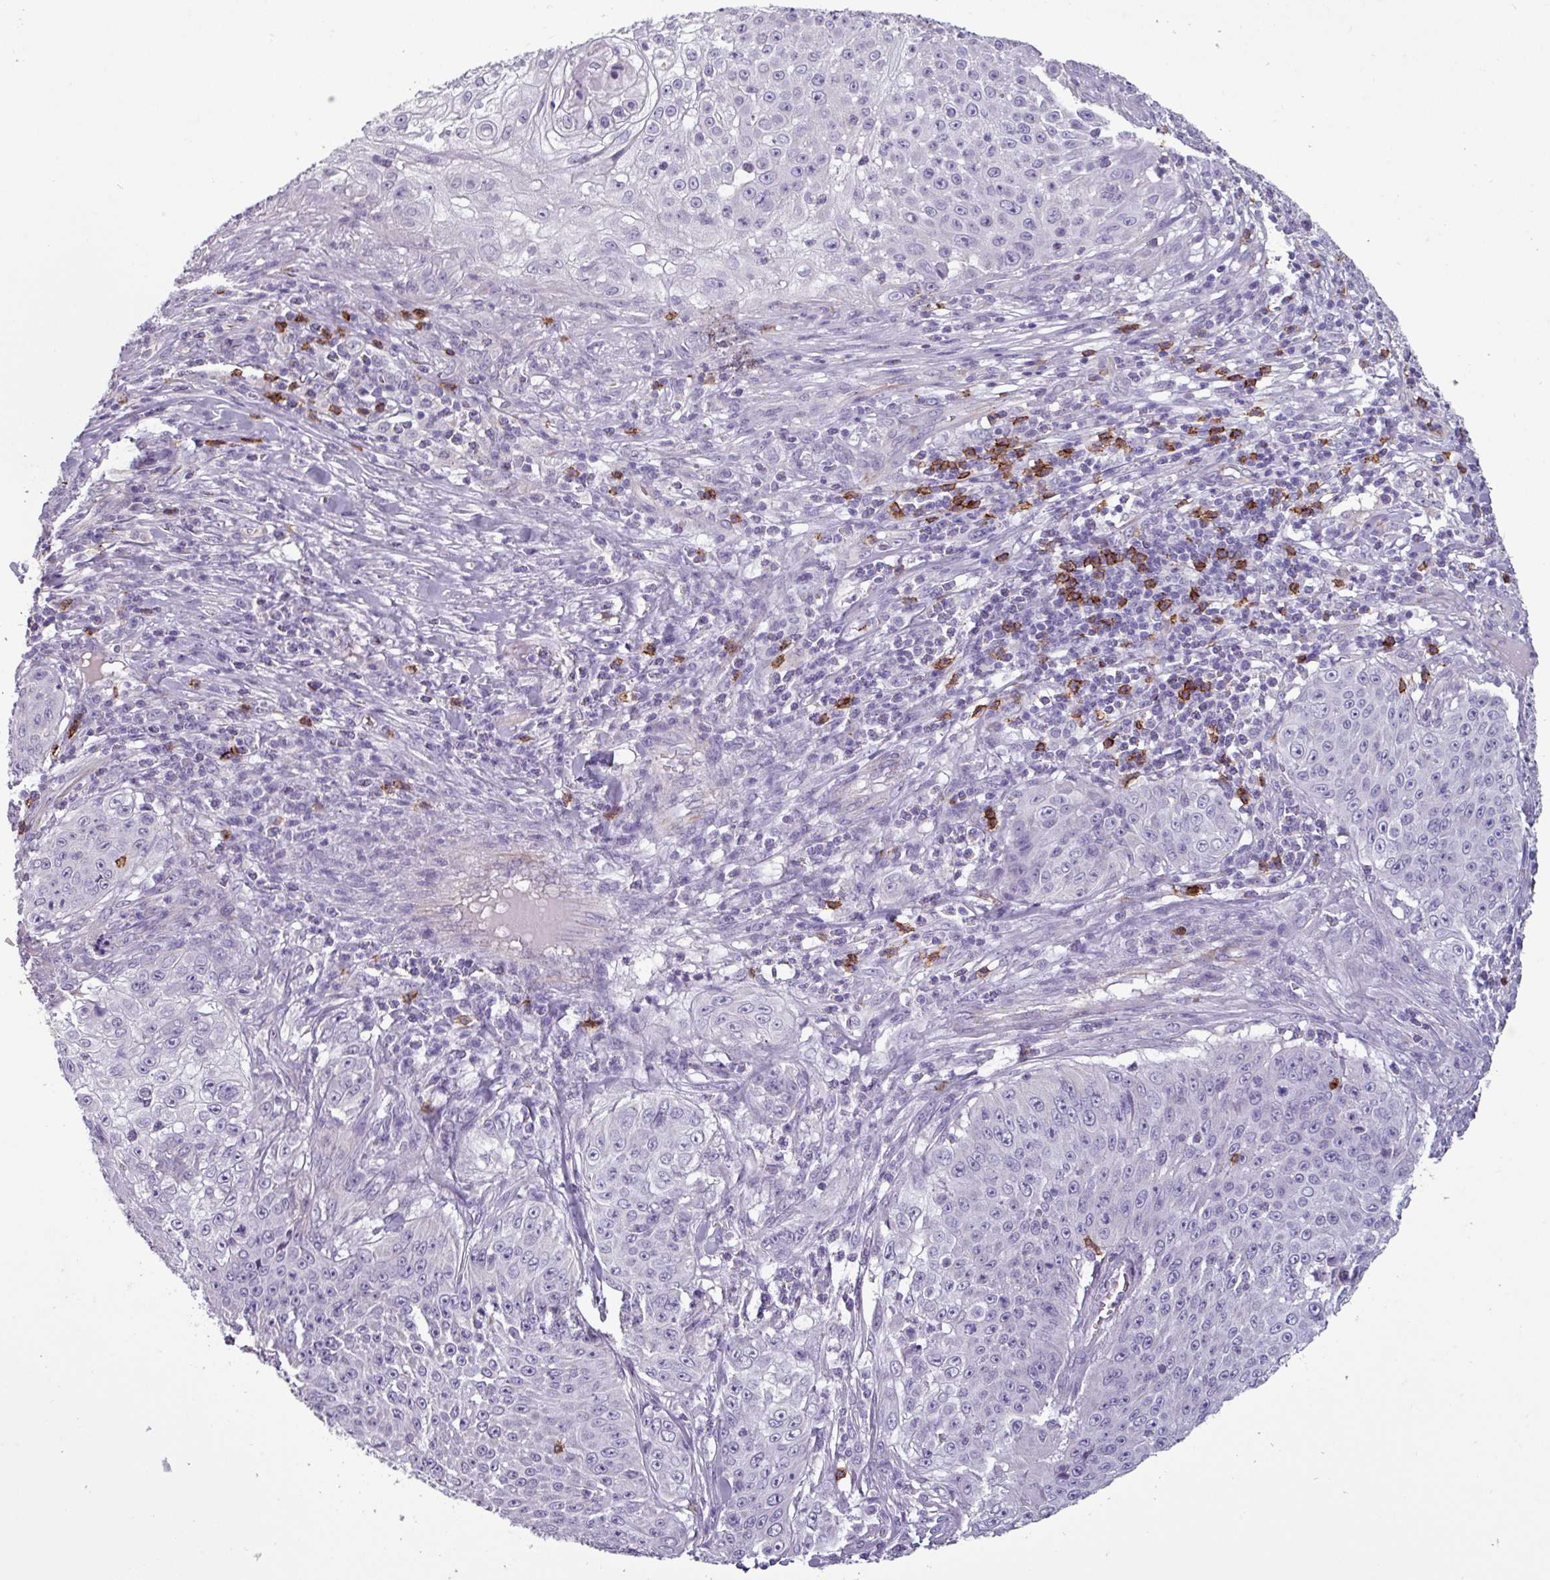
{"staining": {"intensity": "negative", "quantity": "none", "location": "none"}, "tissue": "skin cancer", "cell_type": "Tumor cells", "image_type": "cancer", "snomed": [{"axis": "morphology", "description": "Squamous cell carcinoma, NOS"}, {"axis": "topography", "description": "Skin"}], "caption": "Immunohistochemical staining of skin cancer (squamous cell carcinoma) displays no significant staining in tumor cells.", "gene": "CD8A", "patient": {"sex": "male", "age": 24}}